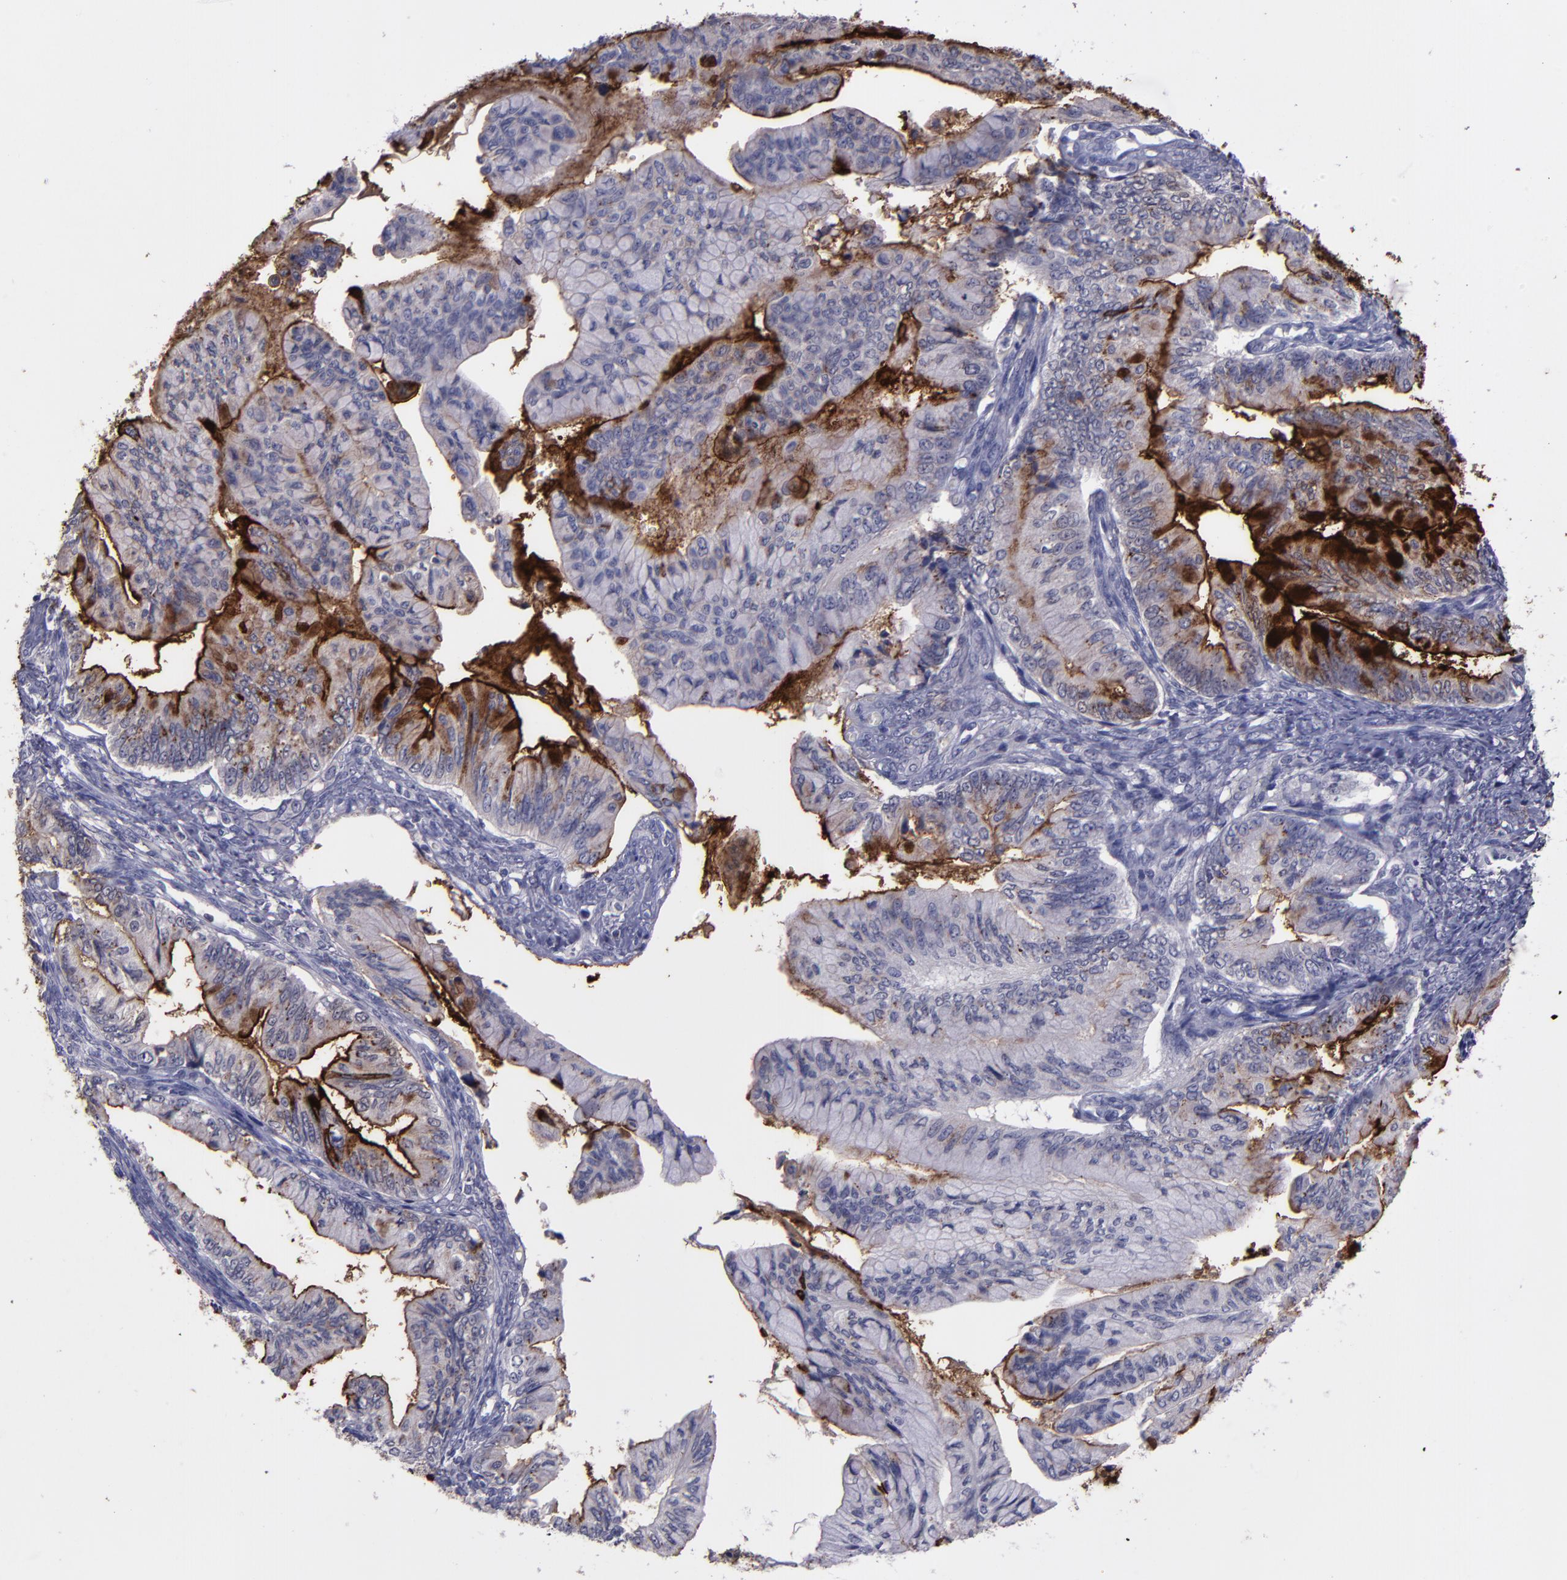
{"staining": {"intensity": "strong", "quantity": "25%-75%", "location": "cytoplasmic/membranous"}, "tissue": "ovarian cancer", "cell_type": "Tumor cells", "image_type": "cancer", "snomed": [{"axis": "morphology", "description": "Cystadenocarcinoma, mucinous, NOS"}, {"axis": "topography", "description": "Ovary"}], "caption": "This is a micrograph of immunohistochemistry (IHC) staining of ovarian mucinous cystadenocarcinoma, which shows strong staining in the cytoplasmic/membranous of tumor cells.", "gene": "MFGE8", "patient": {"sex": "female", "age": 36}}